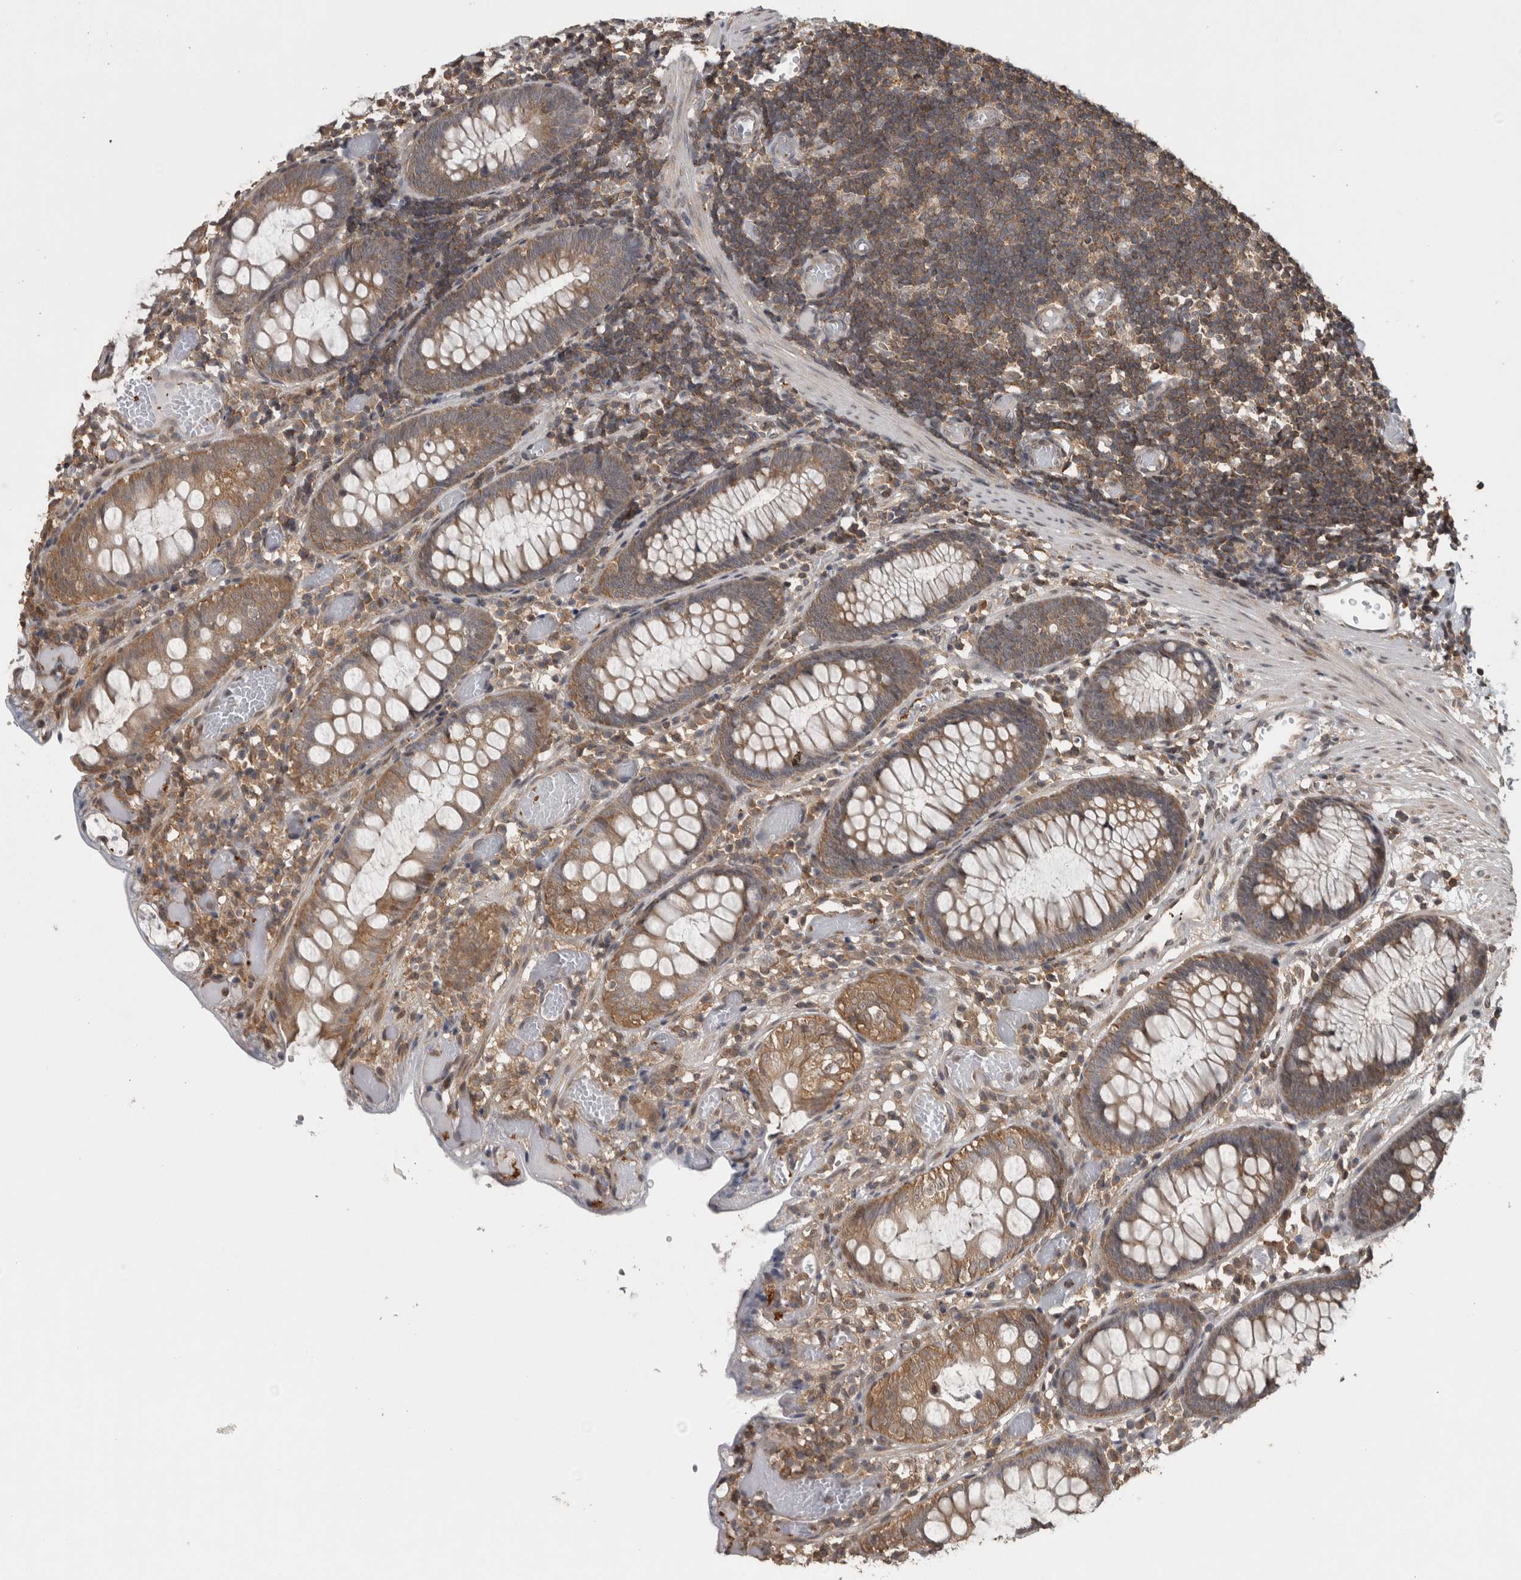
{"staining": {"intensity": "weak", "quantity": "<25%", "location": "cytoplasmic/membranous"}, "tissue": "colon", "cell_type": "Endothelial cells", "image_type": "normal", "snomed": [{"axis": "morphology", "description": "Normal tissue, NOS"}, {"axis": "topography", "description": "Colon"}], "caption": "This is an IHC image of unremarkable human colon. There is no expression in endothelial cells.", "gene": "ATXN2", "patient": {"sex": "male", "age": 14}}